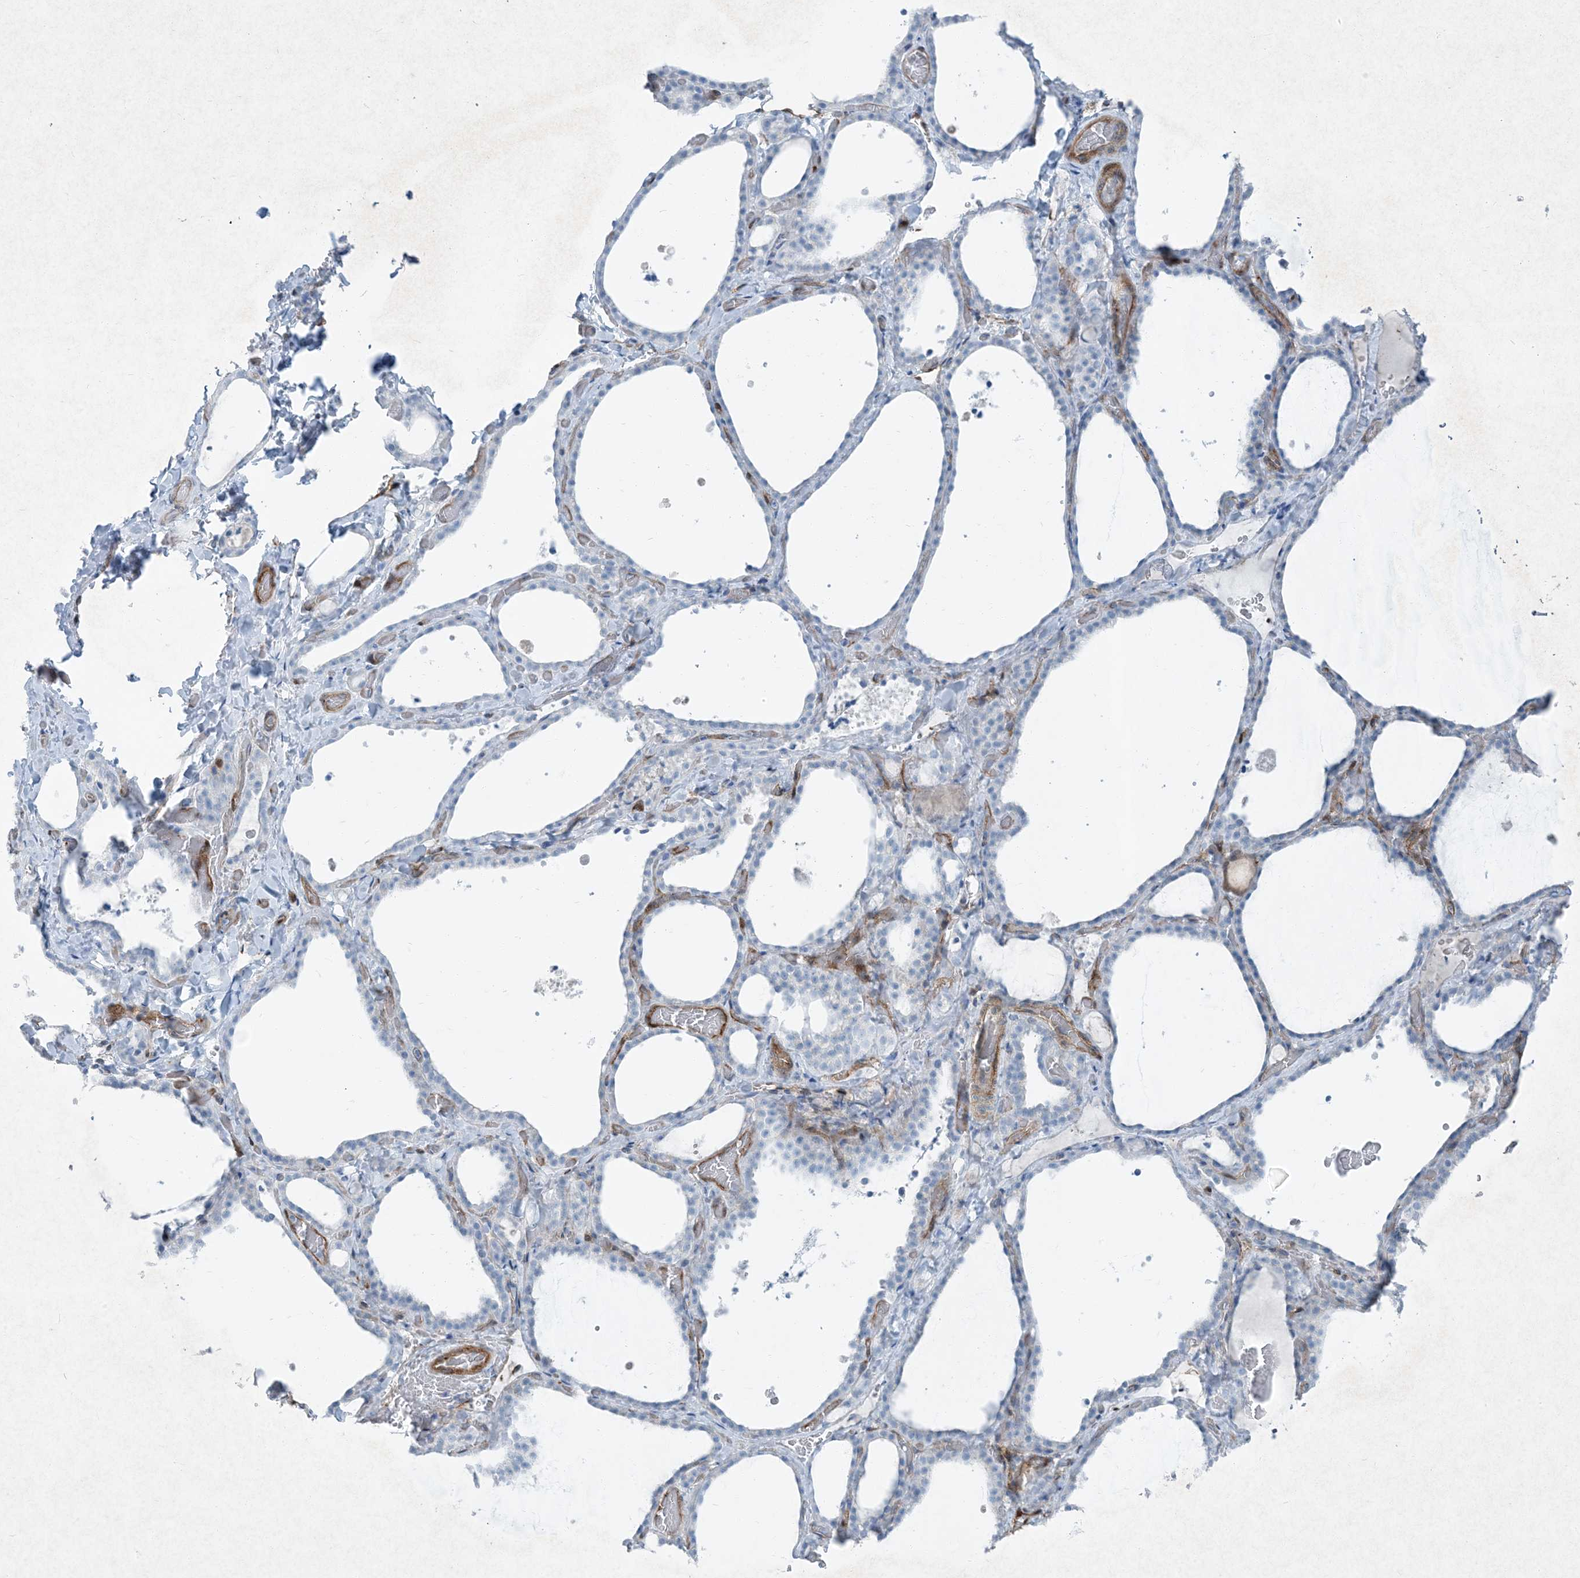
{"staining": {"intensity": "negative", "quantity": "none", "location": "none"}, "tissue": "thyroid gland", "cell_type": "Glandular cells", "image_type": "normal", "snomed": [{"axis": "morphology", "description": "Normal tissue, NOS"}, {"axis": "topography", "description": "Thyroid gland"}], "caption": "Thyroid gland stained for a protein using immunohistochemistry demonstrates no expression glandular cells.", "gene": "PGM5", "patient": {"sex": "female", "age": 22}}